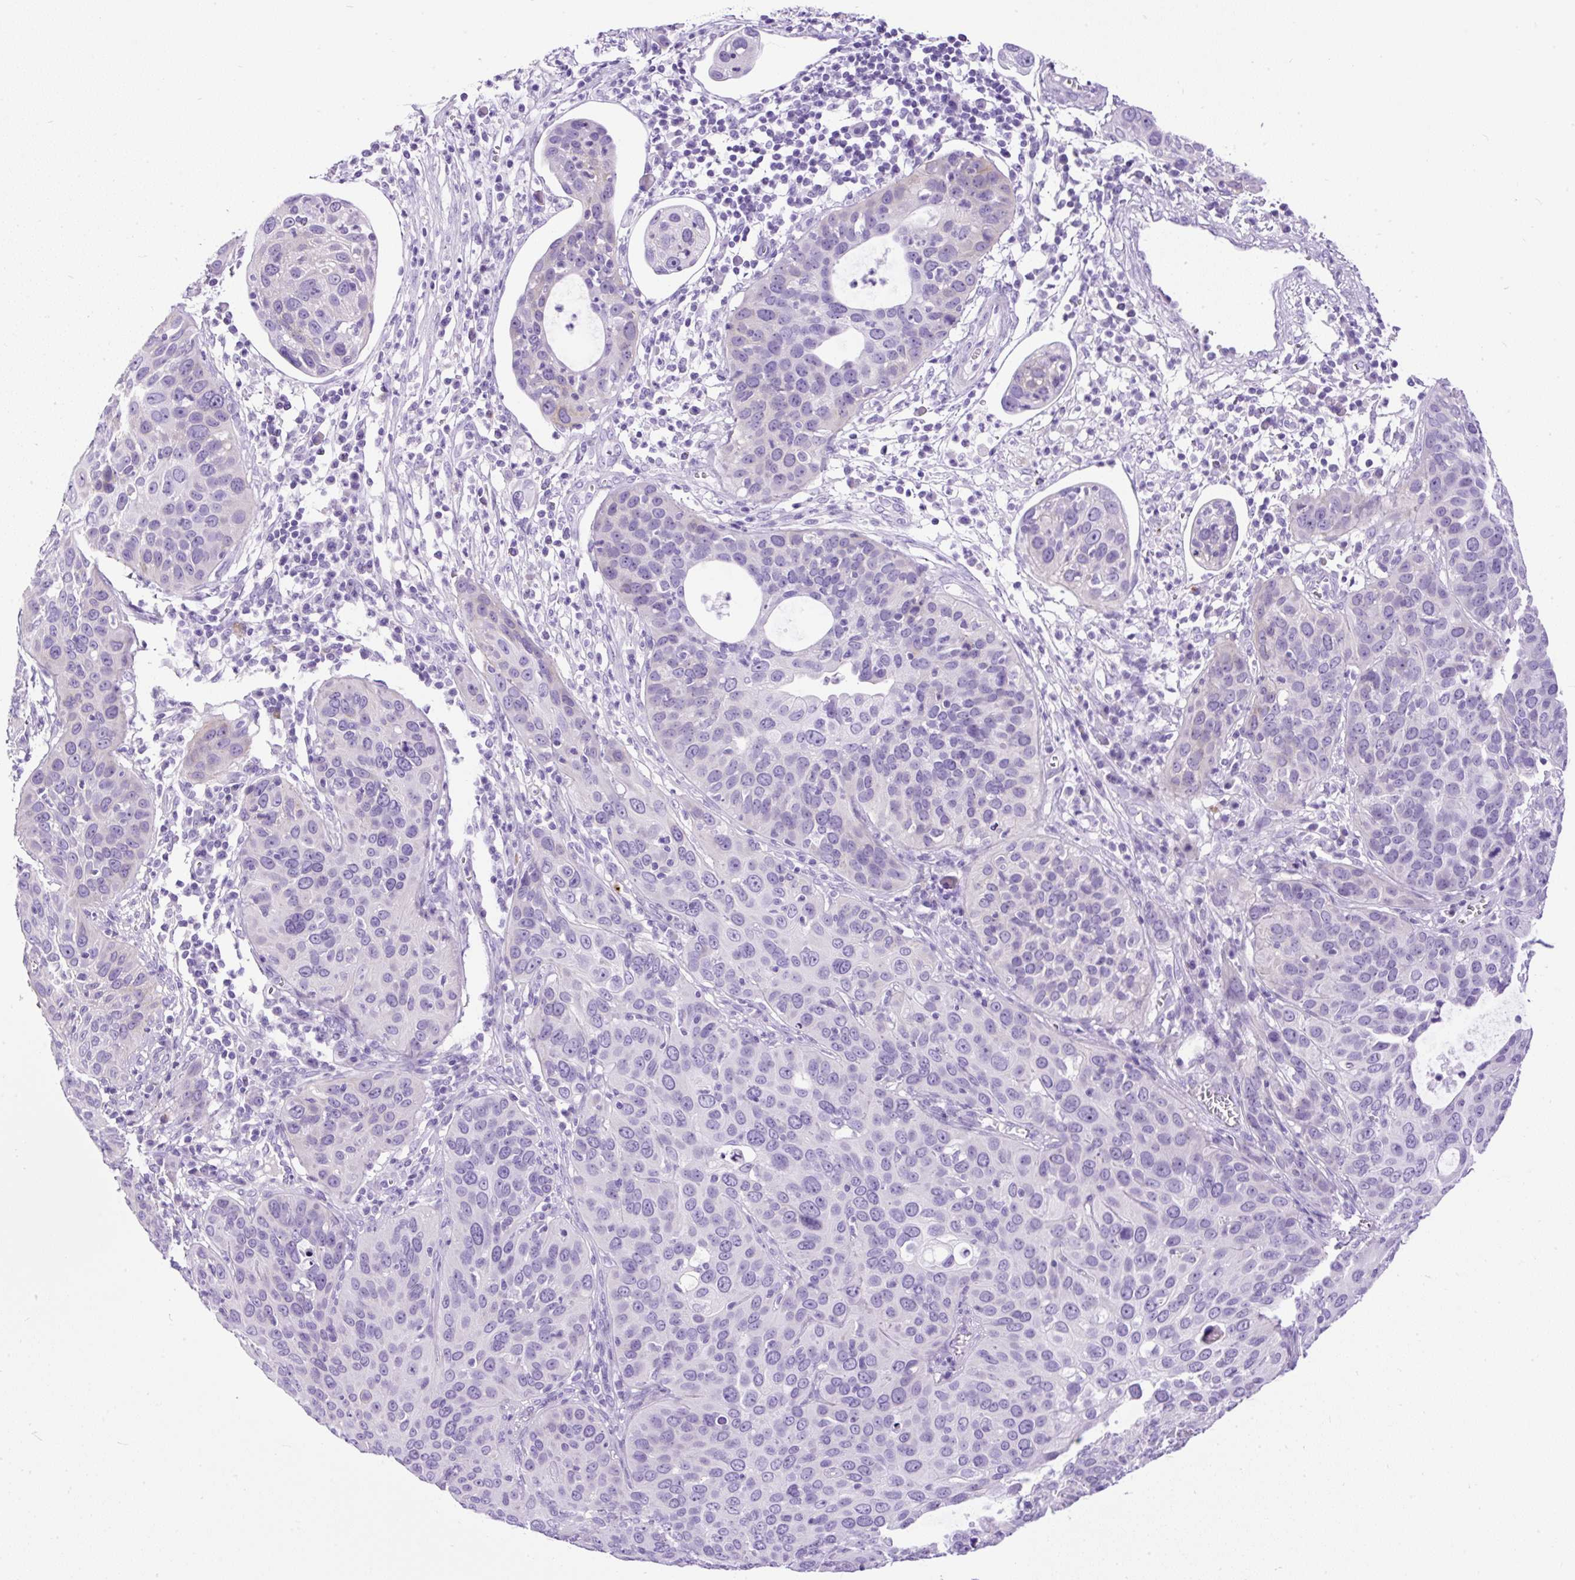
{"staining": {"intensity": "negative", "quantity": "none", "location": "none"}, "tissue": "cervical cancer", "cell_type": "Tumor cells", "image_type": "cancer", "snomed": [{"axis": "morphology", "description": "Squamous cell carcinoma, NOS"}, {"axis": "topography", "description": "Cervix"}], "caption": "IHC histopathology image of neoplastic tissue: human cervical cancer (squamous cell carcinoma) stained with DAB (3,3'-diaminobenzidine) reveals no significant protein expression in tumor cells.", "gene": "PDIA2", "patient": {"sex": "female", "age": 36}}